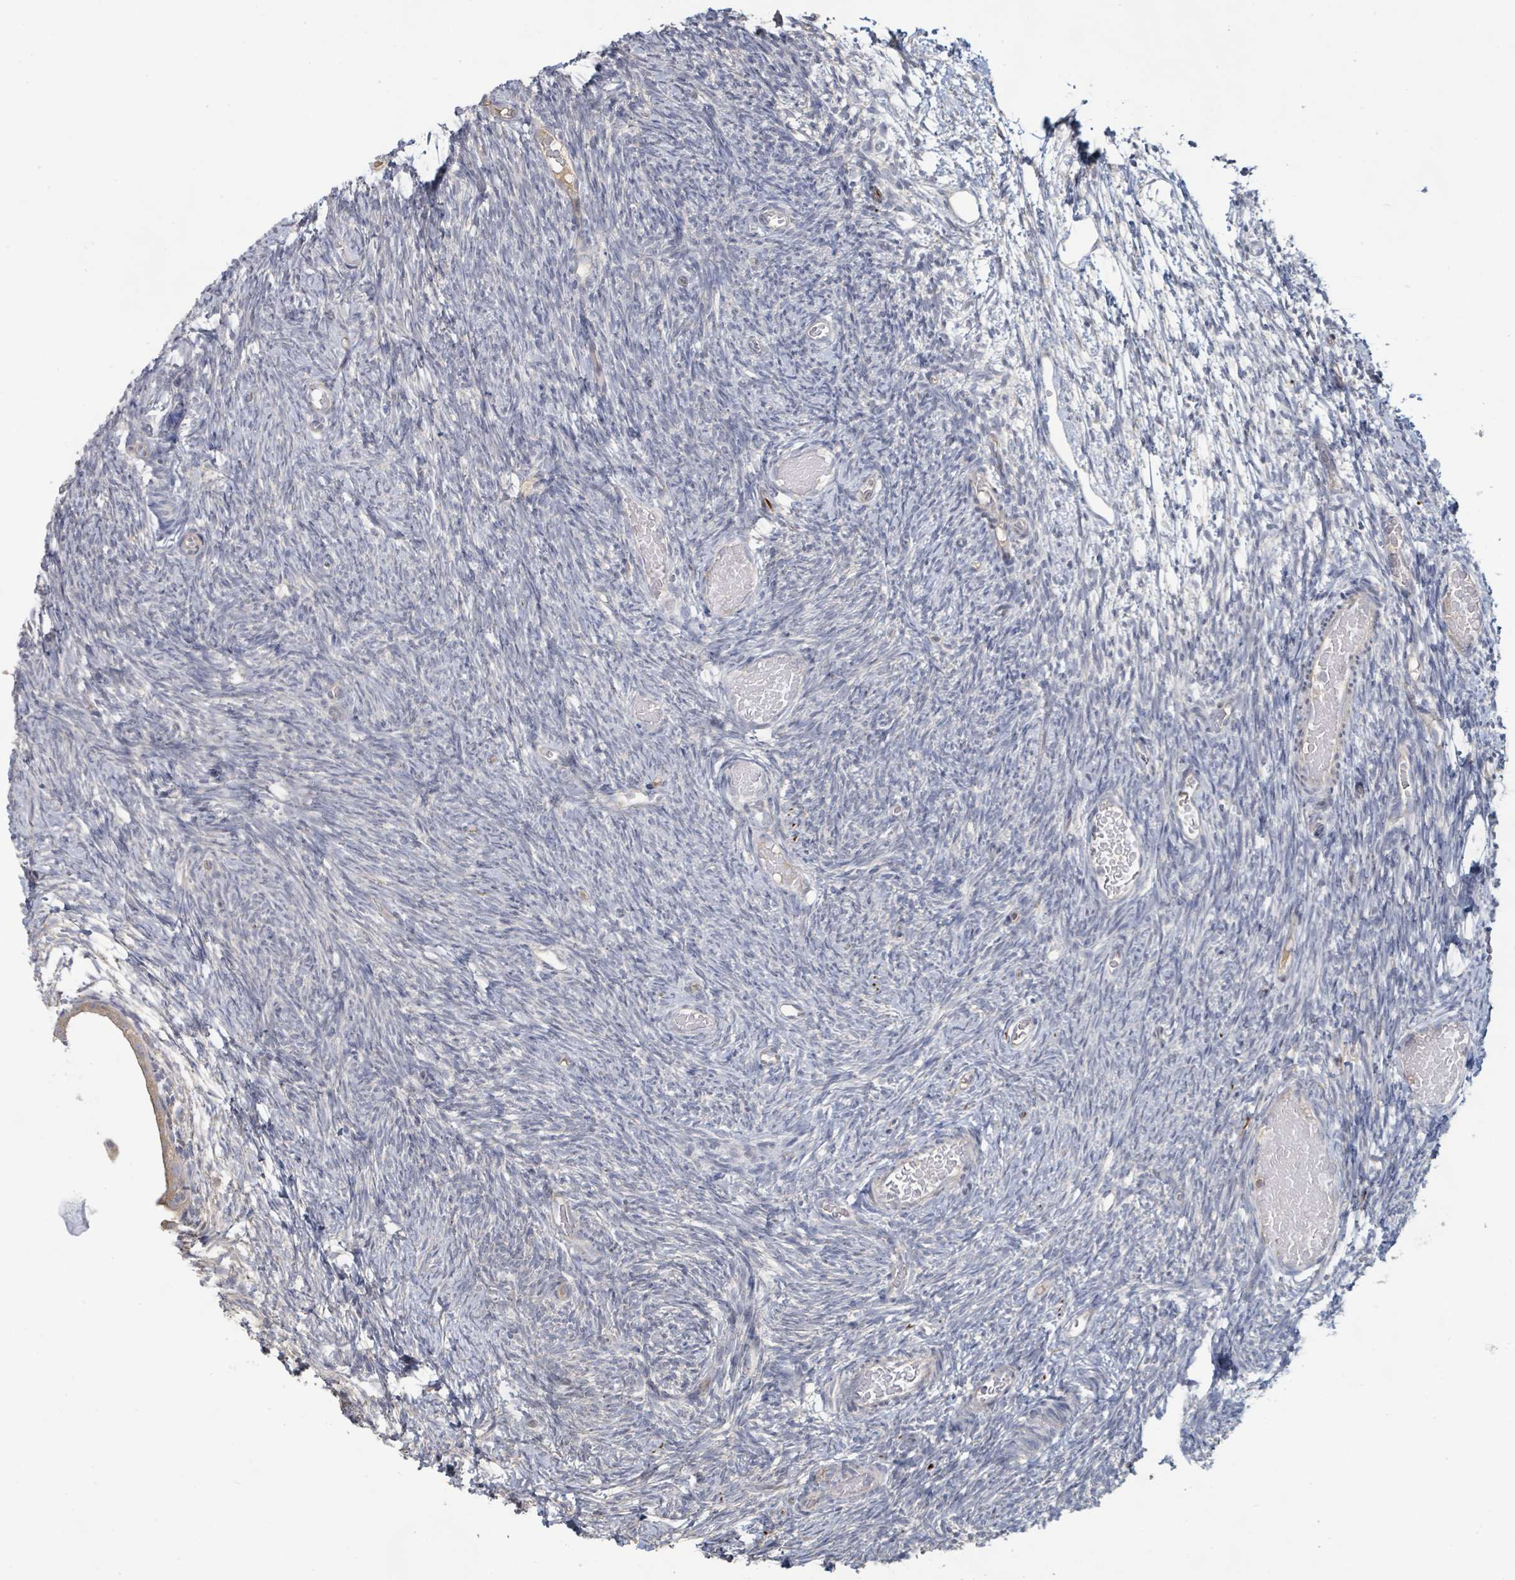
{"staining": {"intensity": "negative", "quantity": "none", "location": "none"}, "tissue": "ovary", "cell_type": "Ovarian stroma cells", "image_type": "normal", "snomed": [{"axis": "morphology", "description": "Normal tissue, NOS"}, {"axis": "topography", "description": "Ovary"}], "caption": "A histopathology image of ovary stained for a protein reveals no brown staining in ovarian stroma cells. Brightfield microscopy of immunohistochemistry stained with DAB (brown) and hematoxylin (blue), captured at high magnification.", "gene": "KCNS2", "patient": {"sex": "female", "age": 39}}